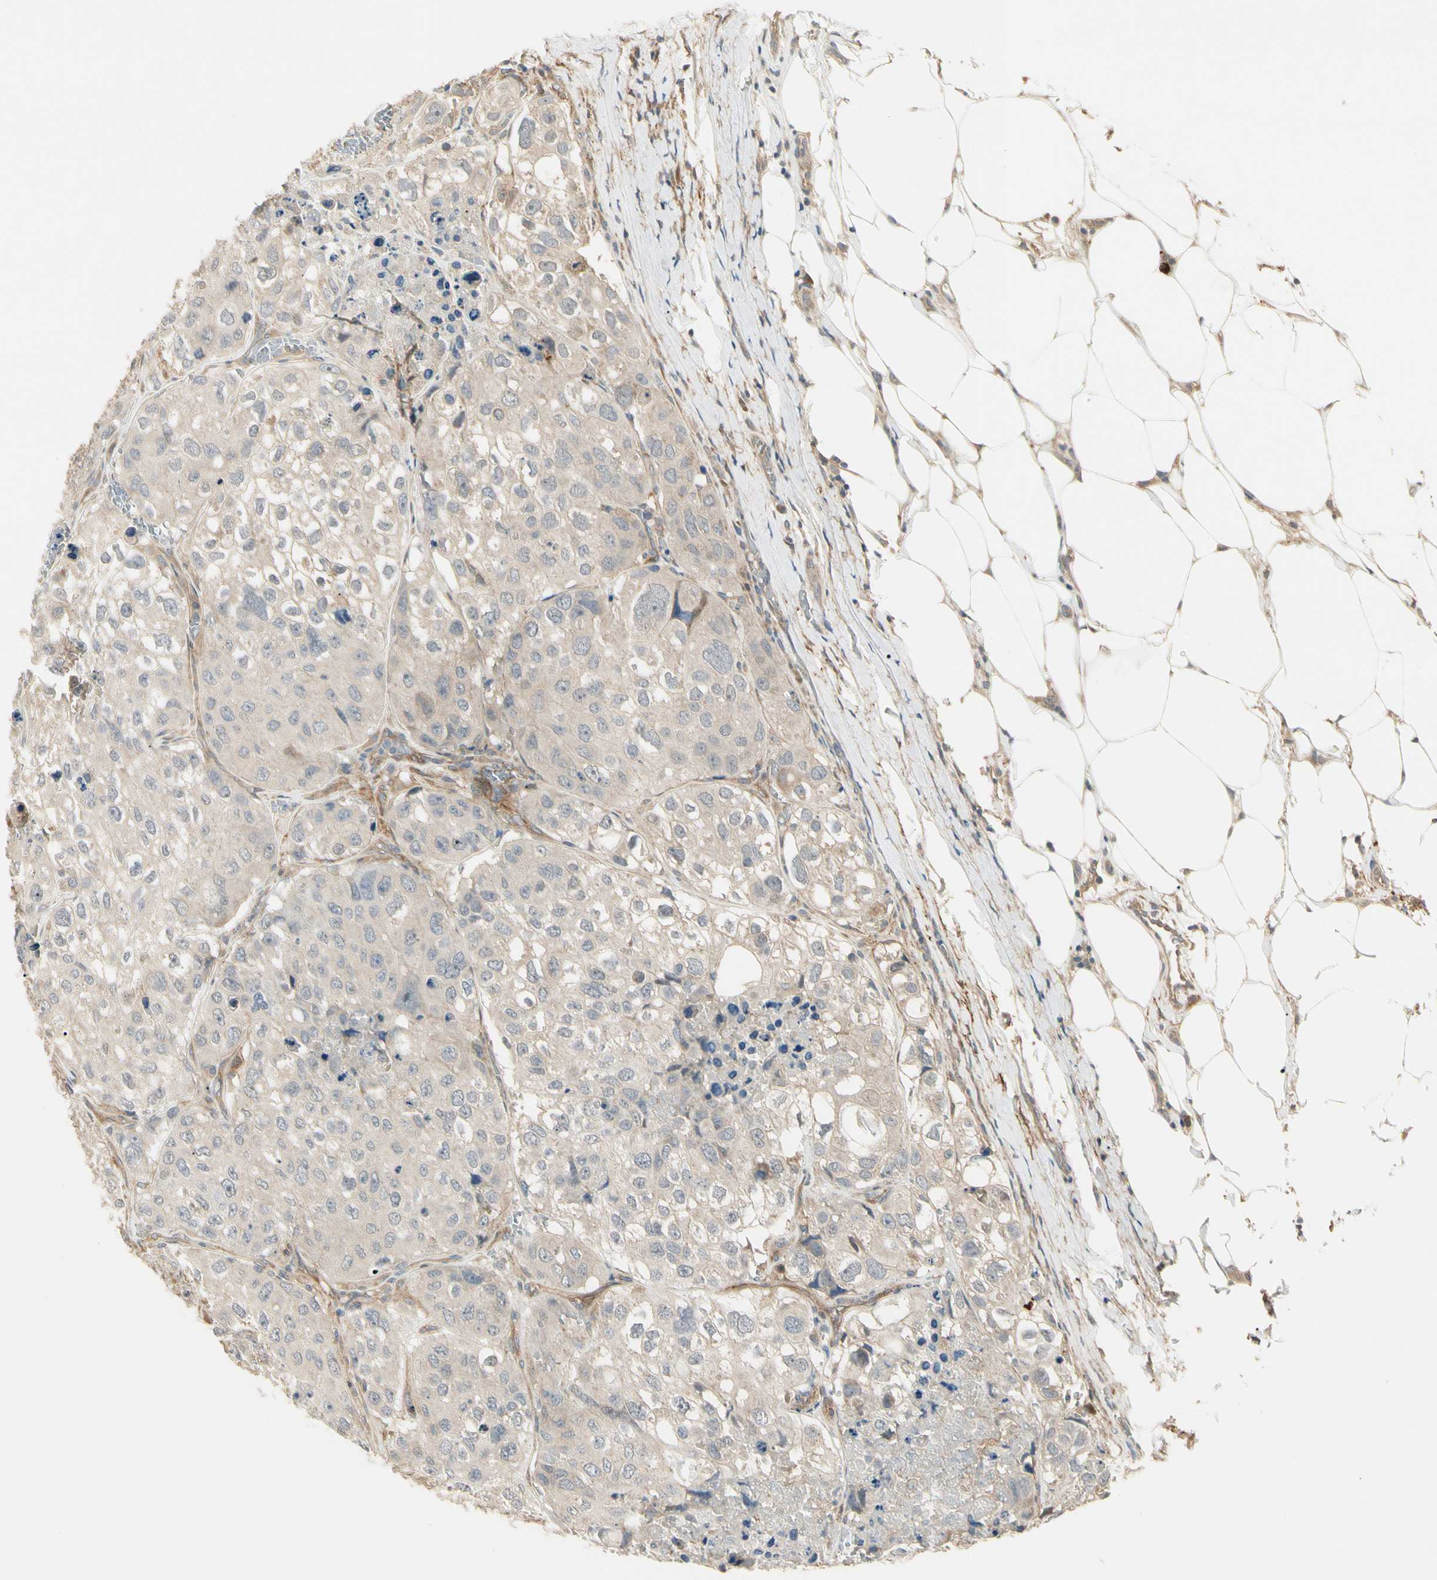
{"staining": {"intensity": "moderate", "quantity": ">75%", "location": "cytoplasmic/membranous"}, "tissue": "urothelial cancer", "cell_type": "Tumor cells", "image_type": "cancer", "snomed": [{"axis": "morphology", "description": "Urothelial carcinoma, High grade"}, {"axis": "topography", "description": "Lymph node"}, {"axis": "topography", "description": "Urinary bladder"}], "caption": "Immunohistochemical staining of human urothelial cancer displays medium levels of moderate cytoplasmic/membranous staining in approximately >75% of tumor cells.", "gene": "F2R", "patient": {"sex": "male", "age": 51}}